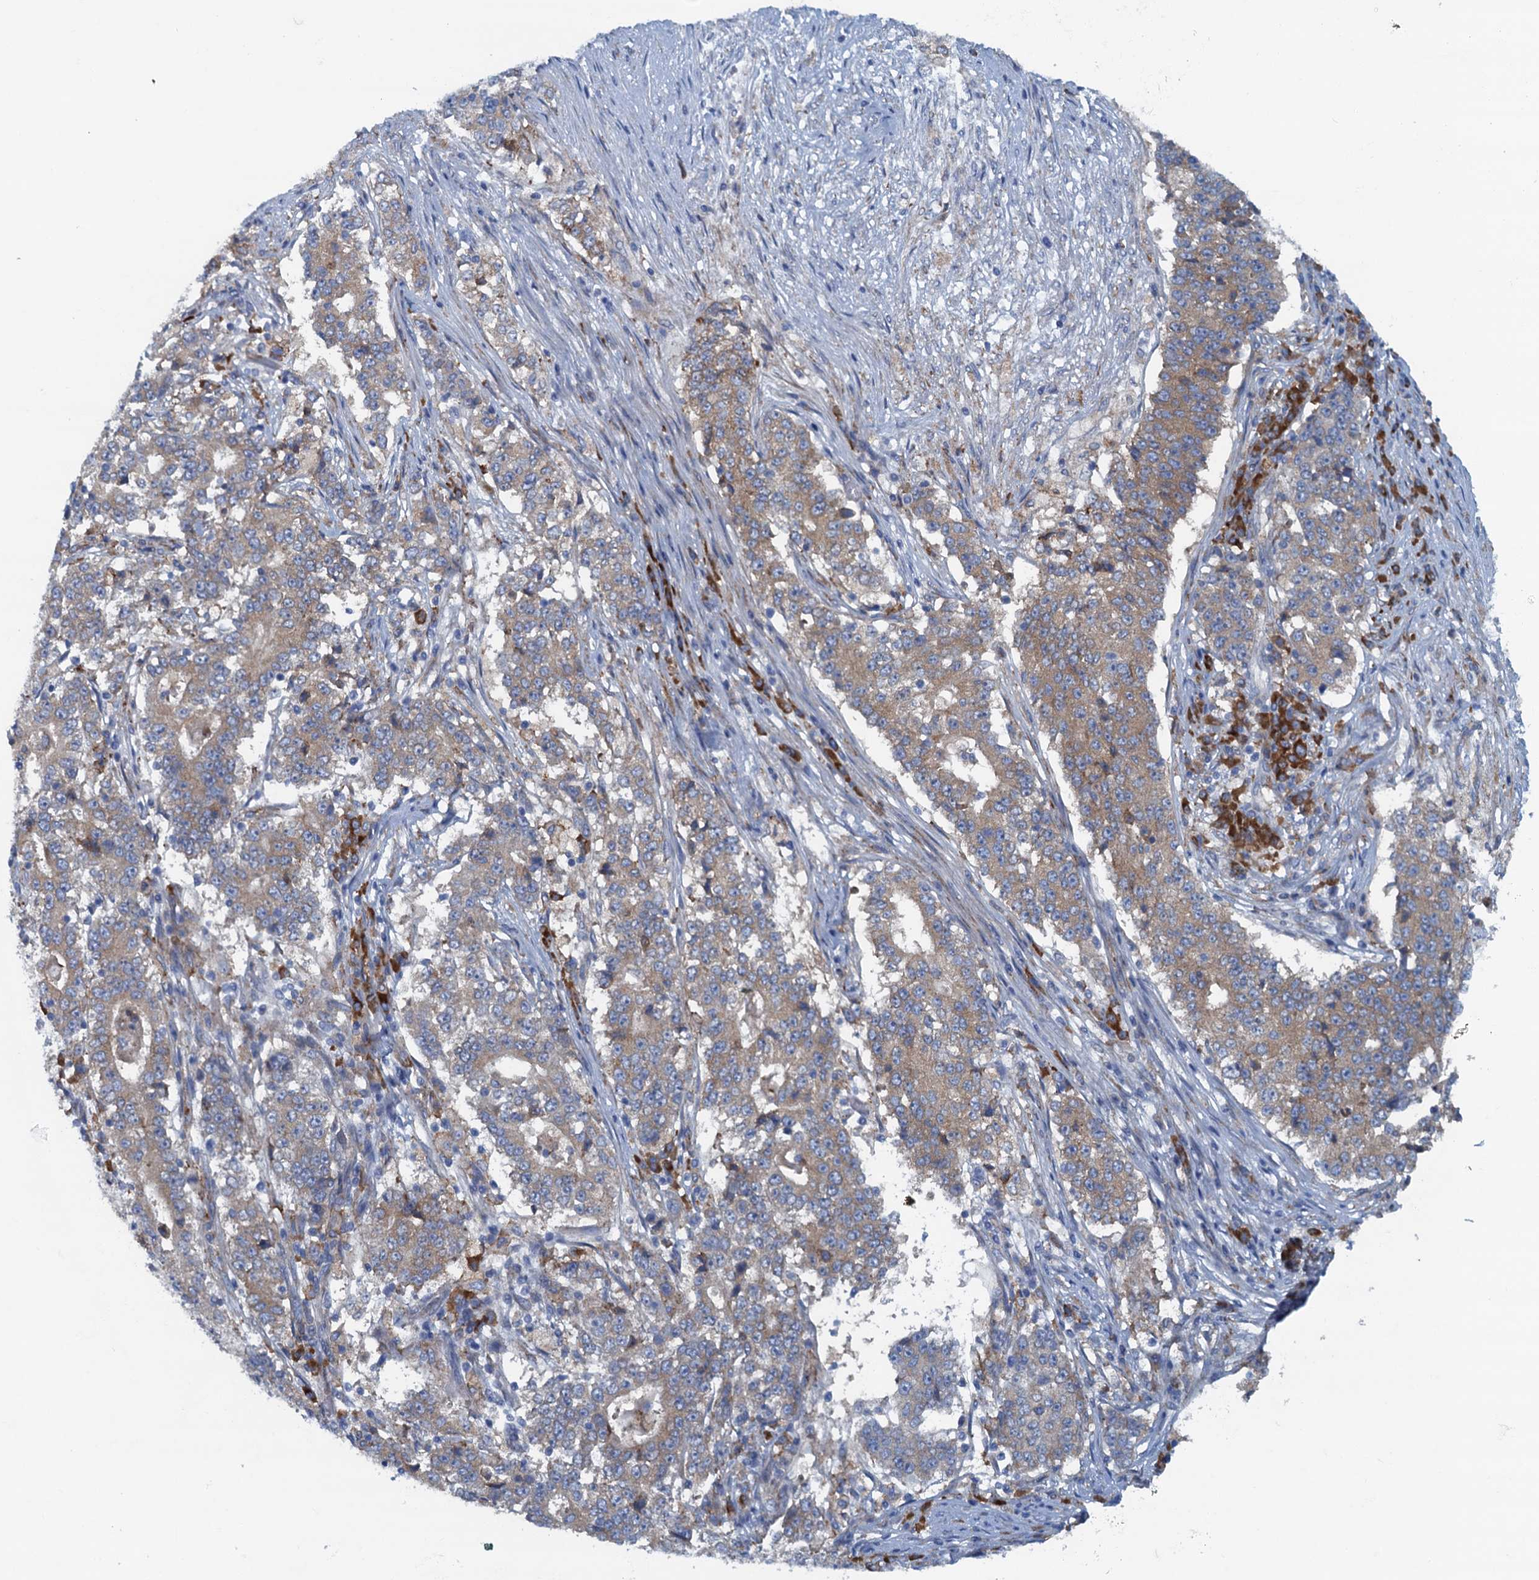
{"staining": {"intensity": "moderate", "quantity": ">75%", "location": "cytoplasmic/membranous"}, "tissue": "stomach cancer", "cell_type": "Tumor cells", "image_type": "cancer", "snomed": [{"axis": "morphology", "description": "Adenocarcinoma, NOS"}, {"axis": "topography", "description": "Stomach"}], "caption": "Immunohistochemistry (IHC) (DAB (3,3'-diaminobenzidine)) staining of stomach adenocarcinoma shows moderate cytoplasmic/membranous protein staining in about >75% of tumor cells.", "gene": "MYDGF", "patient": {"sex": "male", "age": 59}}